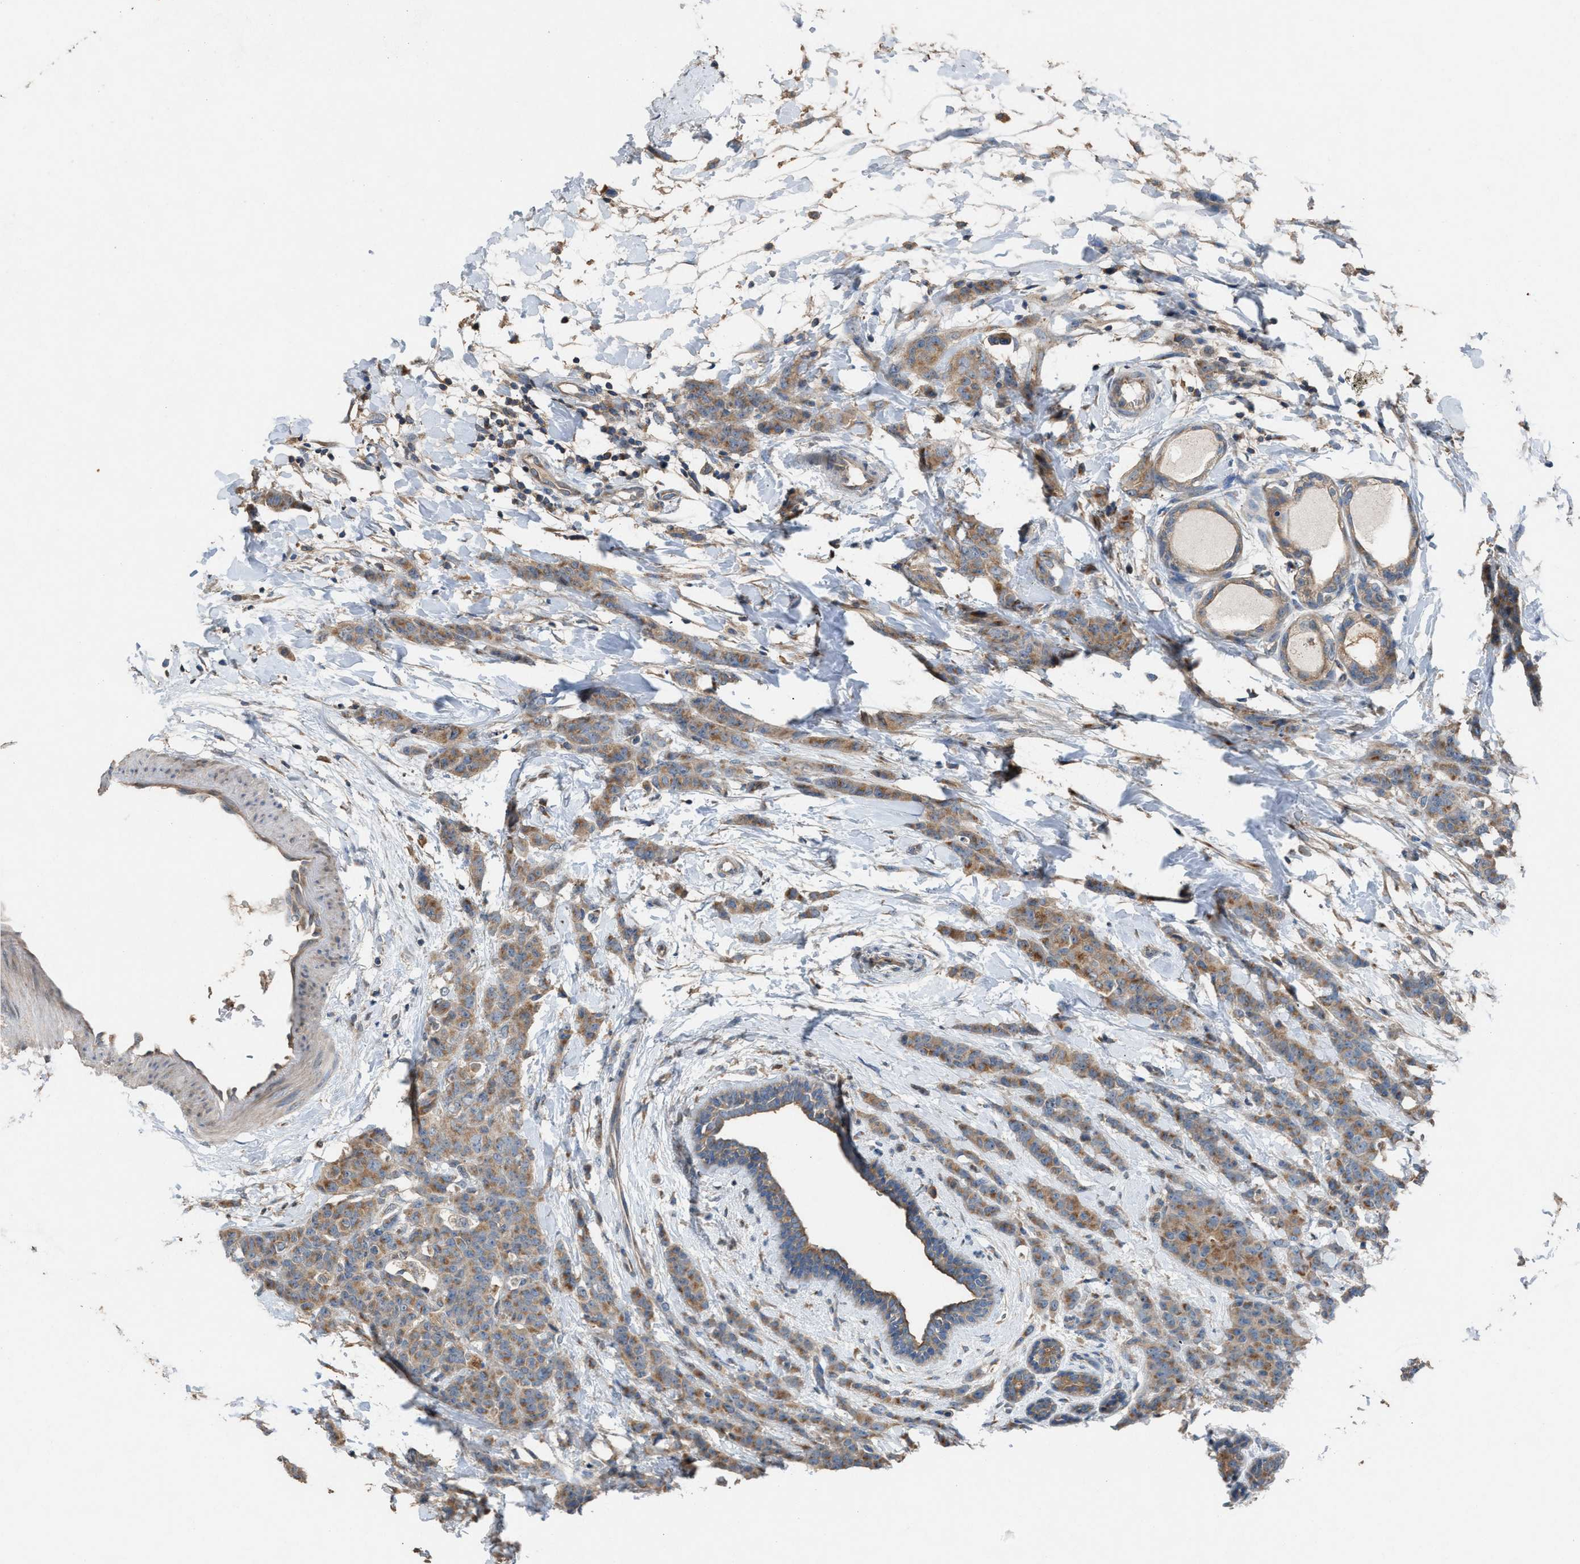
{"staining": {"intensity": "moderate", "quantity": ">75%", "location": "cytoplasmic/membranous"}, "tissue": "breast cancer", "cell_type": "Tumor cells", "image_type": "cancer", "snomed": [{"axis": "morphology", "description": "Normal tissue, NOS"}, {"axis": "morphology", "description": "Duct carcinoma"}, {"axis": "topography", "description": "Breast"}], "caption": "Immunohistochemistry (IHC) (DAB (3,3'-diaminobenzidine)) staining of breast cancer (invasive ductal carcinoma) shows moderate cytoplasmic/membranous protein expression in approximately >75% of tumor cells.", "gene": "TPK1", "patient": {"sex": "female", "age": 40}}